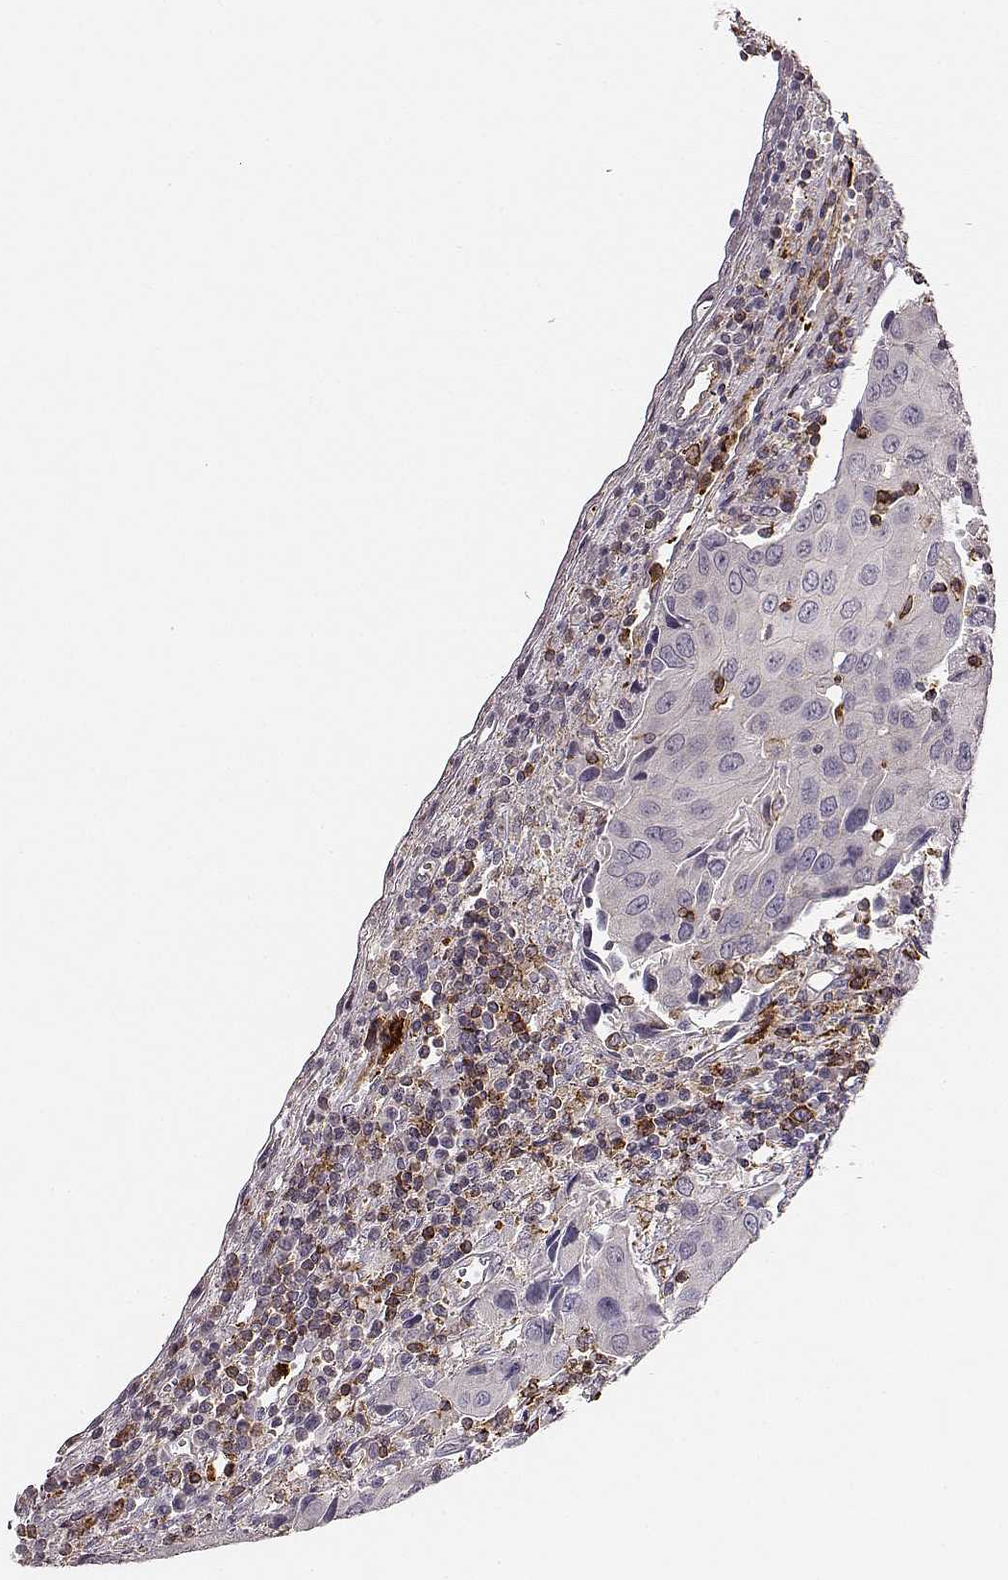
{"staining": {"intensity": "moderate", "quantity": "<25%", "location": "cytoplasmic/membranous"}, "tissue": "urothelial cancer", "cell_type": "Tumor cells", "image_type": "cancer", "snomed": [{"axis": "morphology", "description": "Urothelial carcinoma, High grade"}, {"axis": "topography", "description": "Urinary bladder"}], "caption": "A low amount of moderate cytoplasmic/membranous positivity is appreciated in about <25% of tumor cells in urothelial carcinoma (high-grade) tissue.", "gene": "ZYX", "patient": {"sex": "female", "age": 85}}